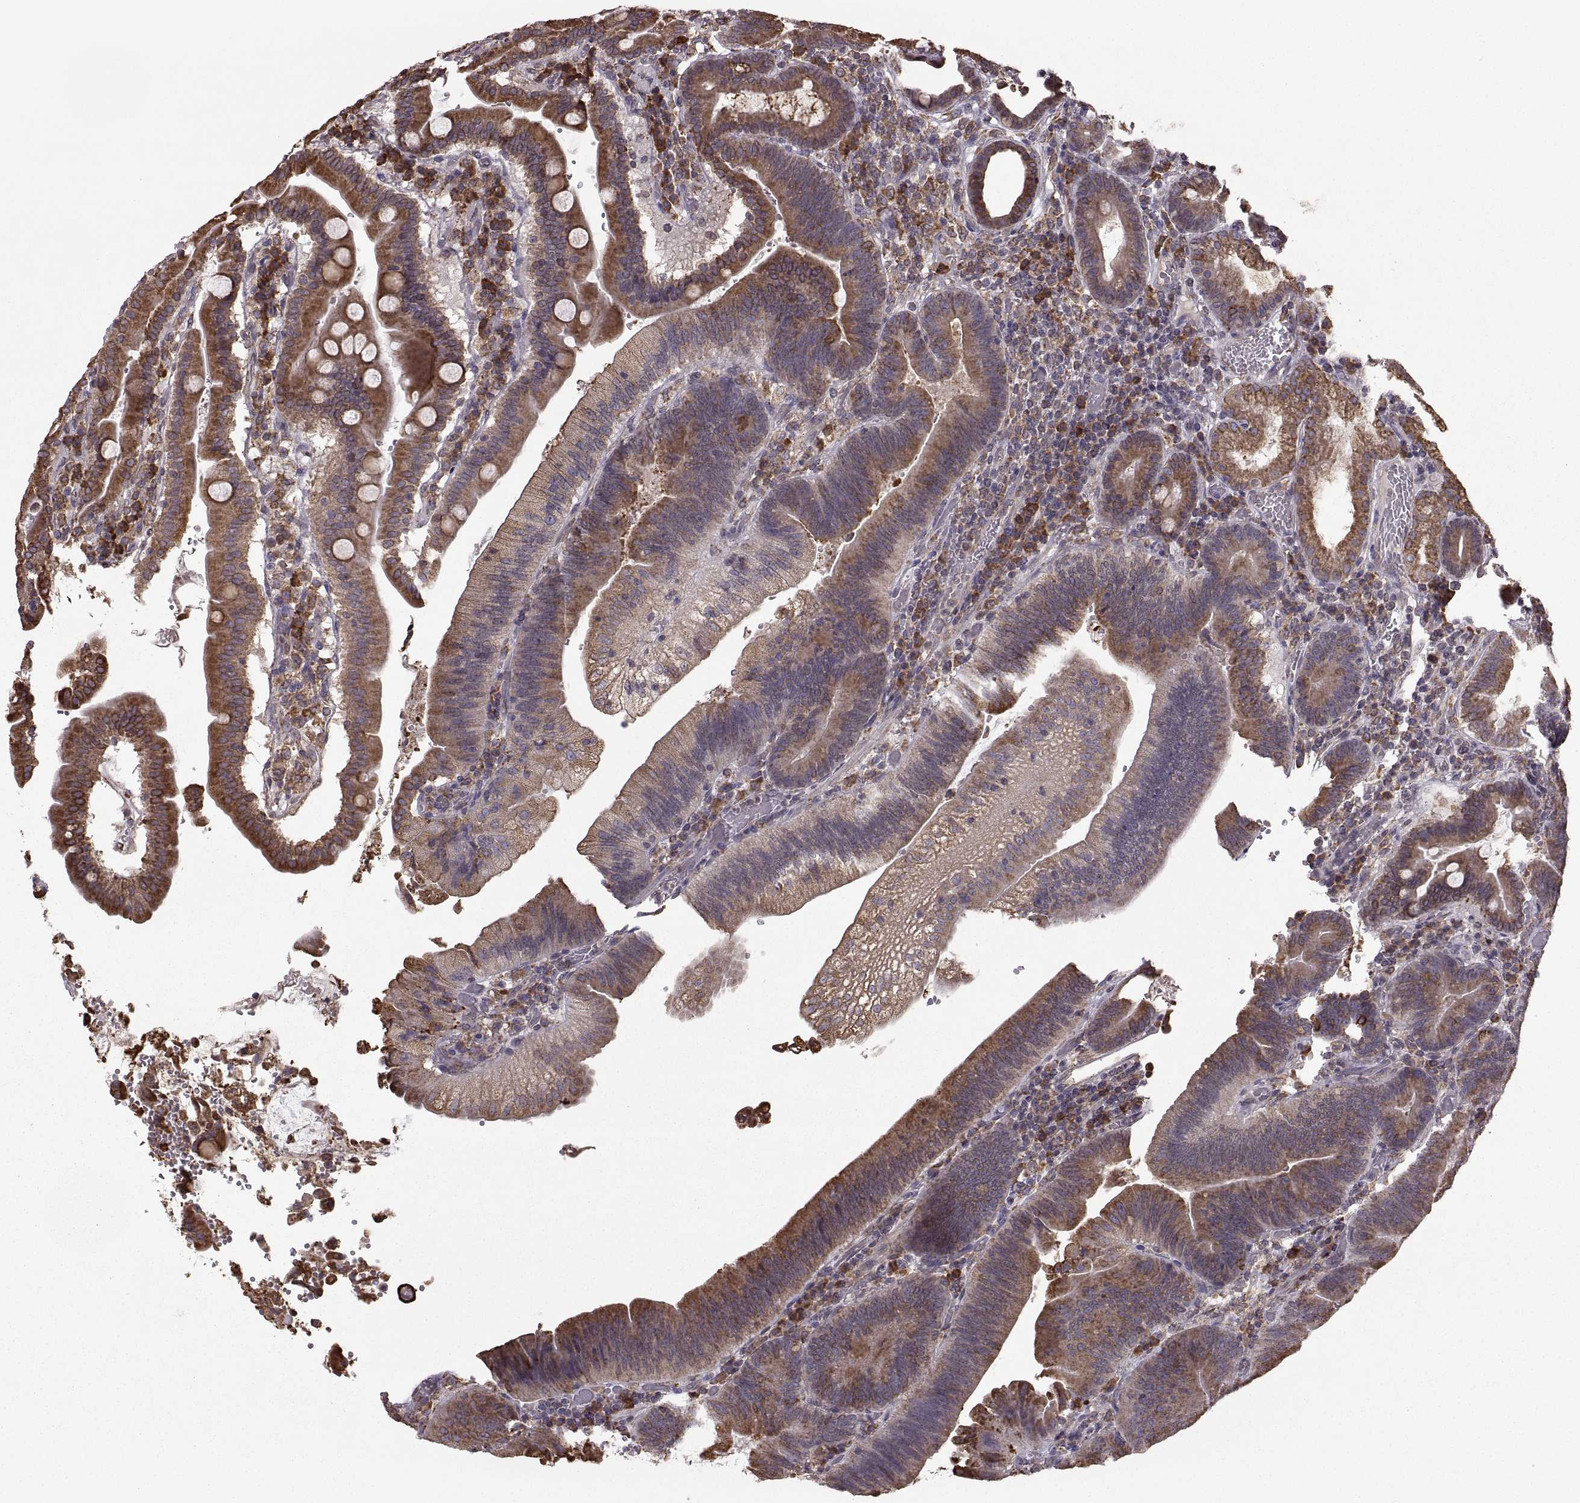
{"staining": {"intensity": "moderate", "quantity": ">75%", "location": "cytoplasmic/membranous"}, "tissue": "duodenum", "cell_type": "Glandular cells", "image_type": "normal", "snomed": [{"axis": "morphology", "description": "Normal tissue, NOS"}, {"axis": "topography", "description": "Duodenum"}], "caption": "Immunohistochemical staining of benign human duodenum displays medium levels of moderate cytoplasmic/membranous positivity in about >75% of glandular cells. (DAB = brown stain, brightfield microscopy at high magnification).", "gene": "PDIA3", "patient": {"sex": "female", "age": 62}}